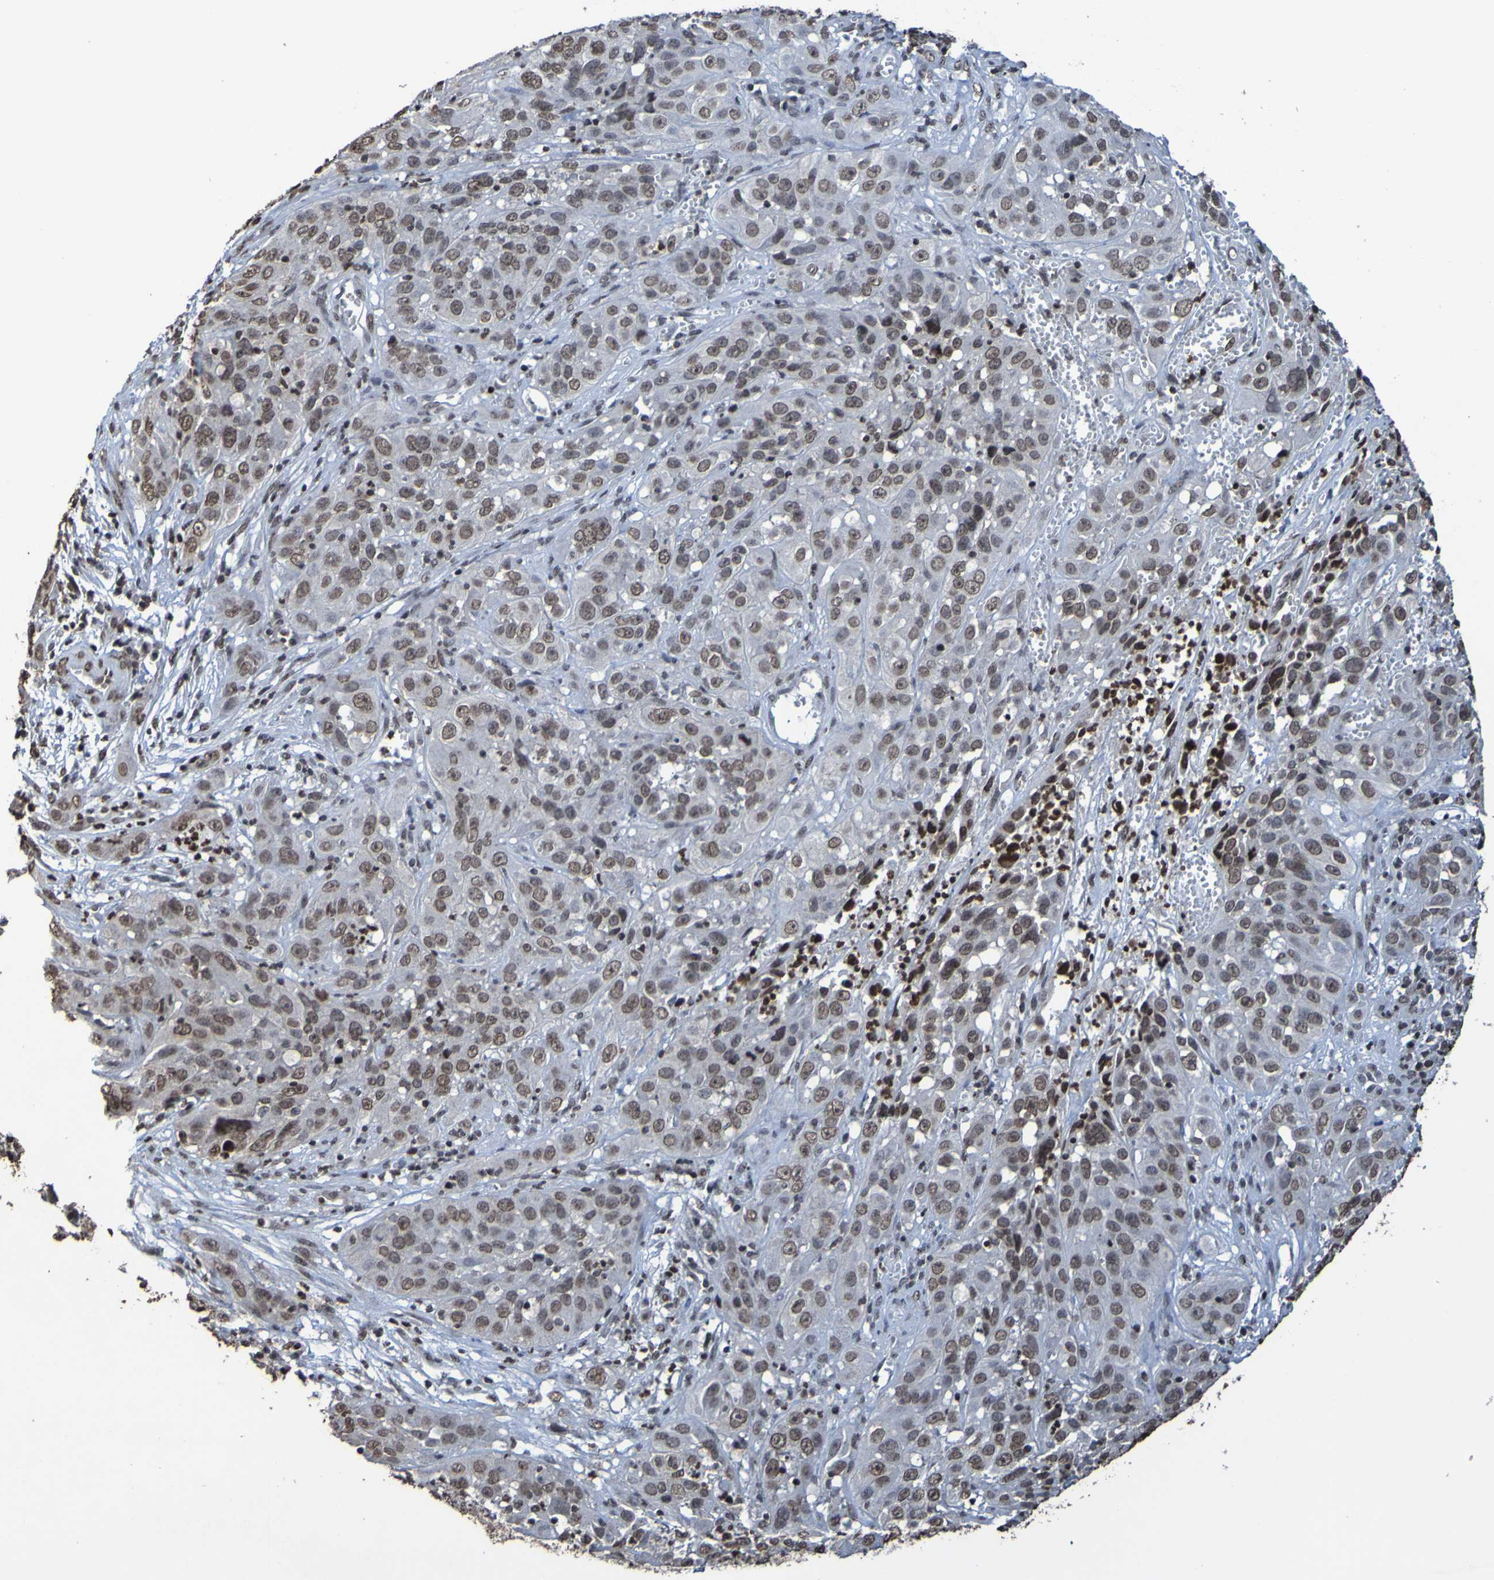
{"staining": {"intensity": "weak", "quantity": ">75%", "location": "nuclear"}, "tissue": "cervical cancer", "cell_type": "Tumor cells", "image_type": "cancer", "snomed": [{"axis": "morphology", "description": "Squamous cell carcinoma, NOS"}, {"axis": "topography", "description": "Cervix"}], "caption": "Immunohistochemical staining of cervical squamous cell carcinoma reveals low levels of weak nuclear expression in about >75% of tumor cells.", "gene": "GFI1", "patient": {"sex": "female", "age": 32}}